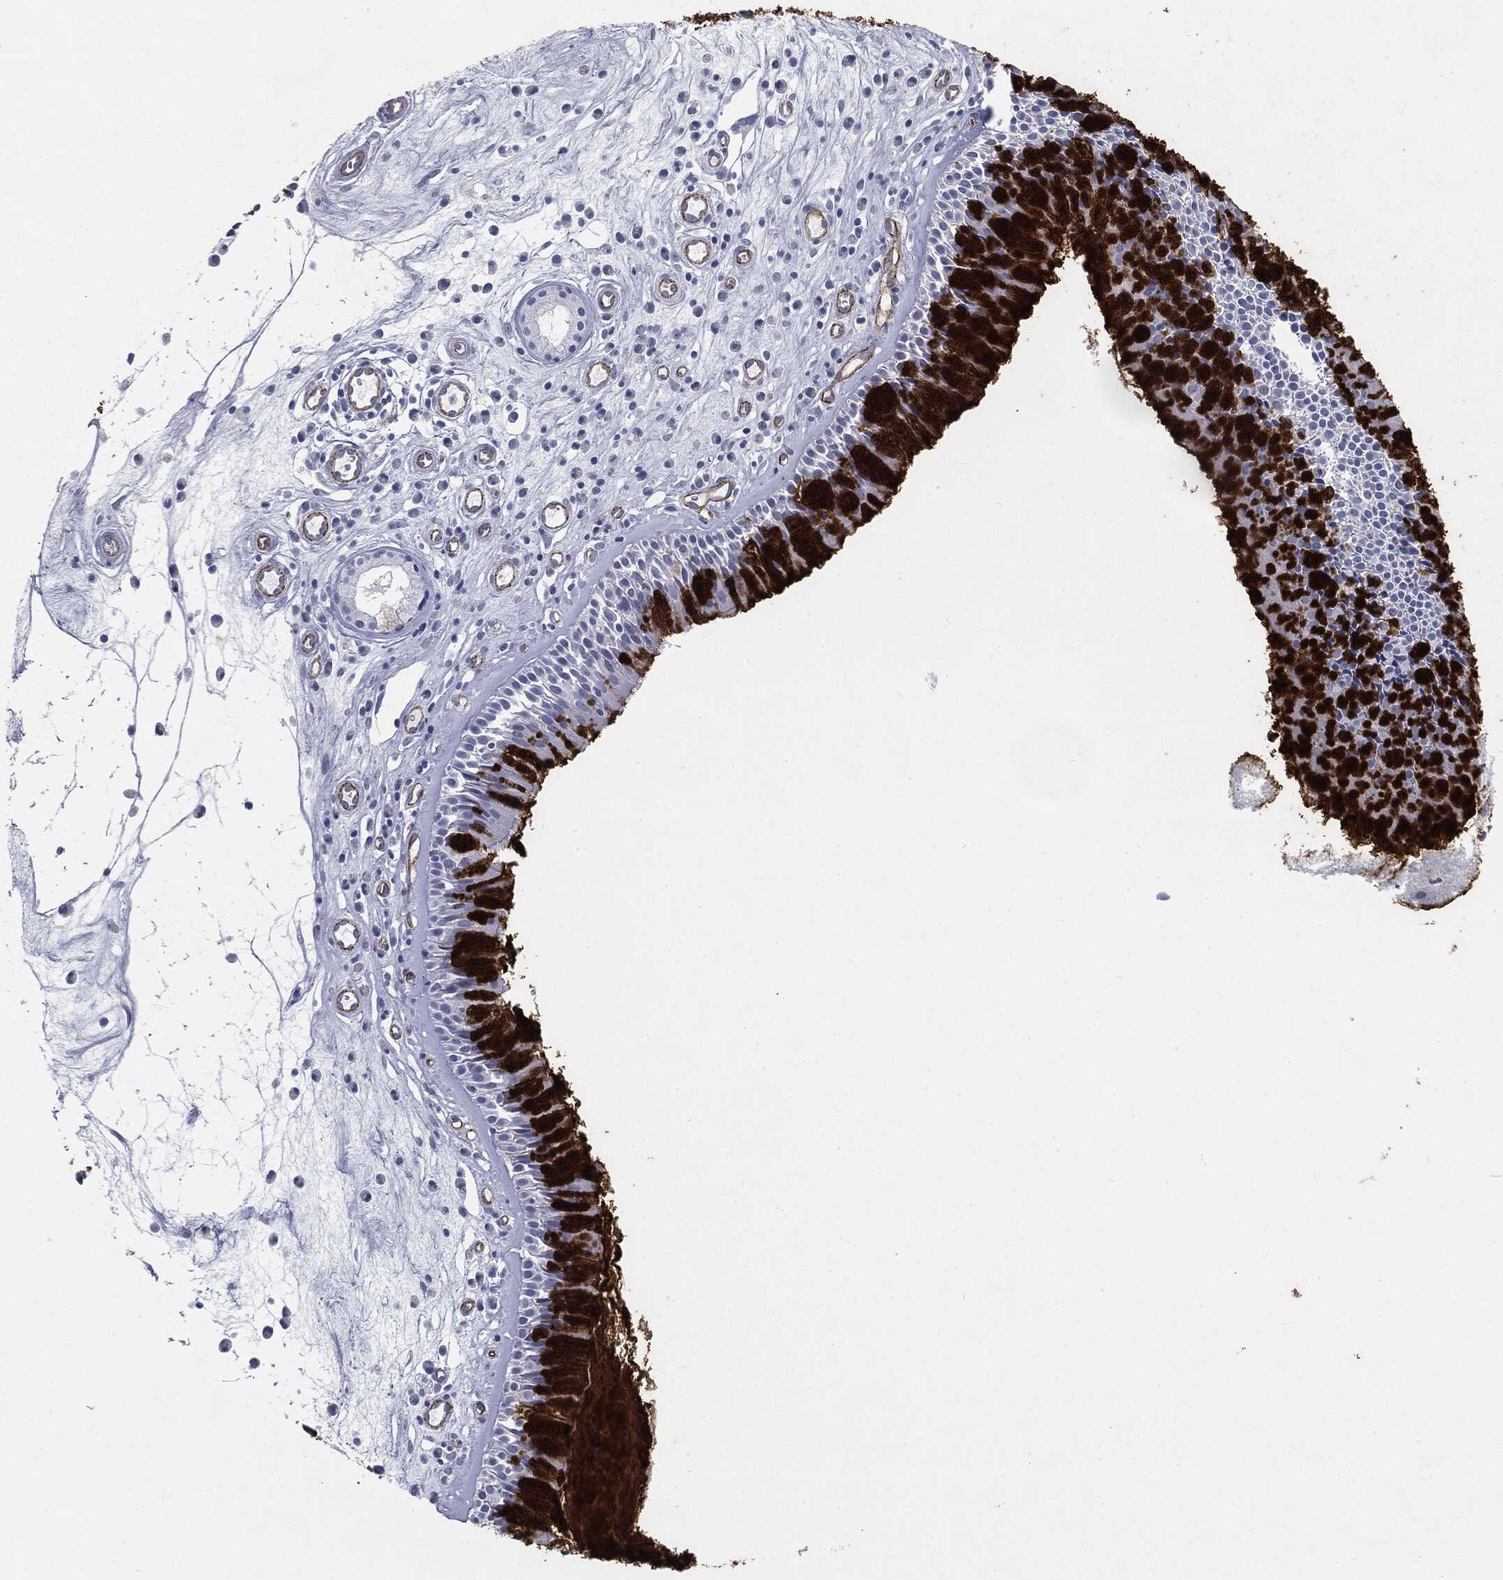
{"staining": {"intensity": "strong", "quantity": ">75%", "location": "cytoplasmic/membranous"}, "tissue": "nasopharynx", "cell_type": "Respiratory epithelial cells", "image_type": "normal", "snomed": [{"axis": "morphology", "description": "Normal tissue, NOS"}, {"axis": "topography", "description": "Nasopharynx"}], "caption": "The image demonstrates immunohistochemical staining of benign nasopharynx. There is strong cytoplasmic/membranous positivity is present in about >75% of respiratory epithelial cells. The protein is shown in brown color, while the nuclei are stained blue.", "gene": "MUC5AC", "patient": {"sex": "male", "age": 57}}